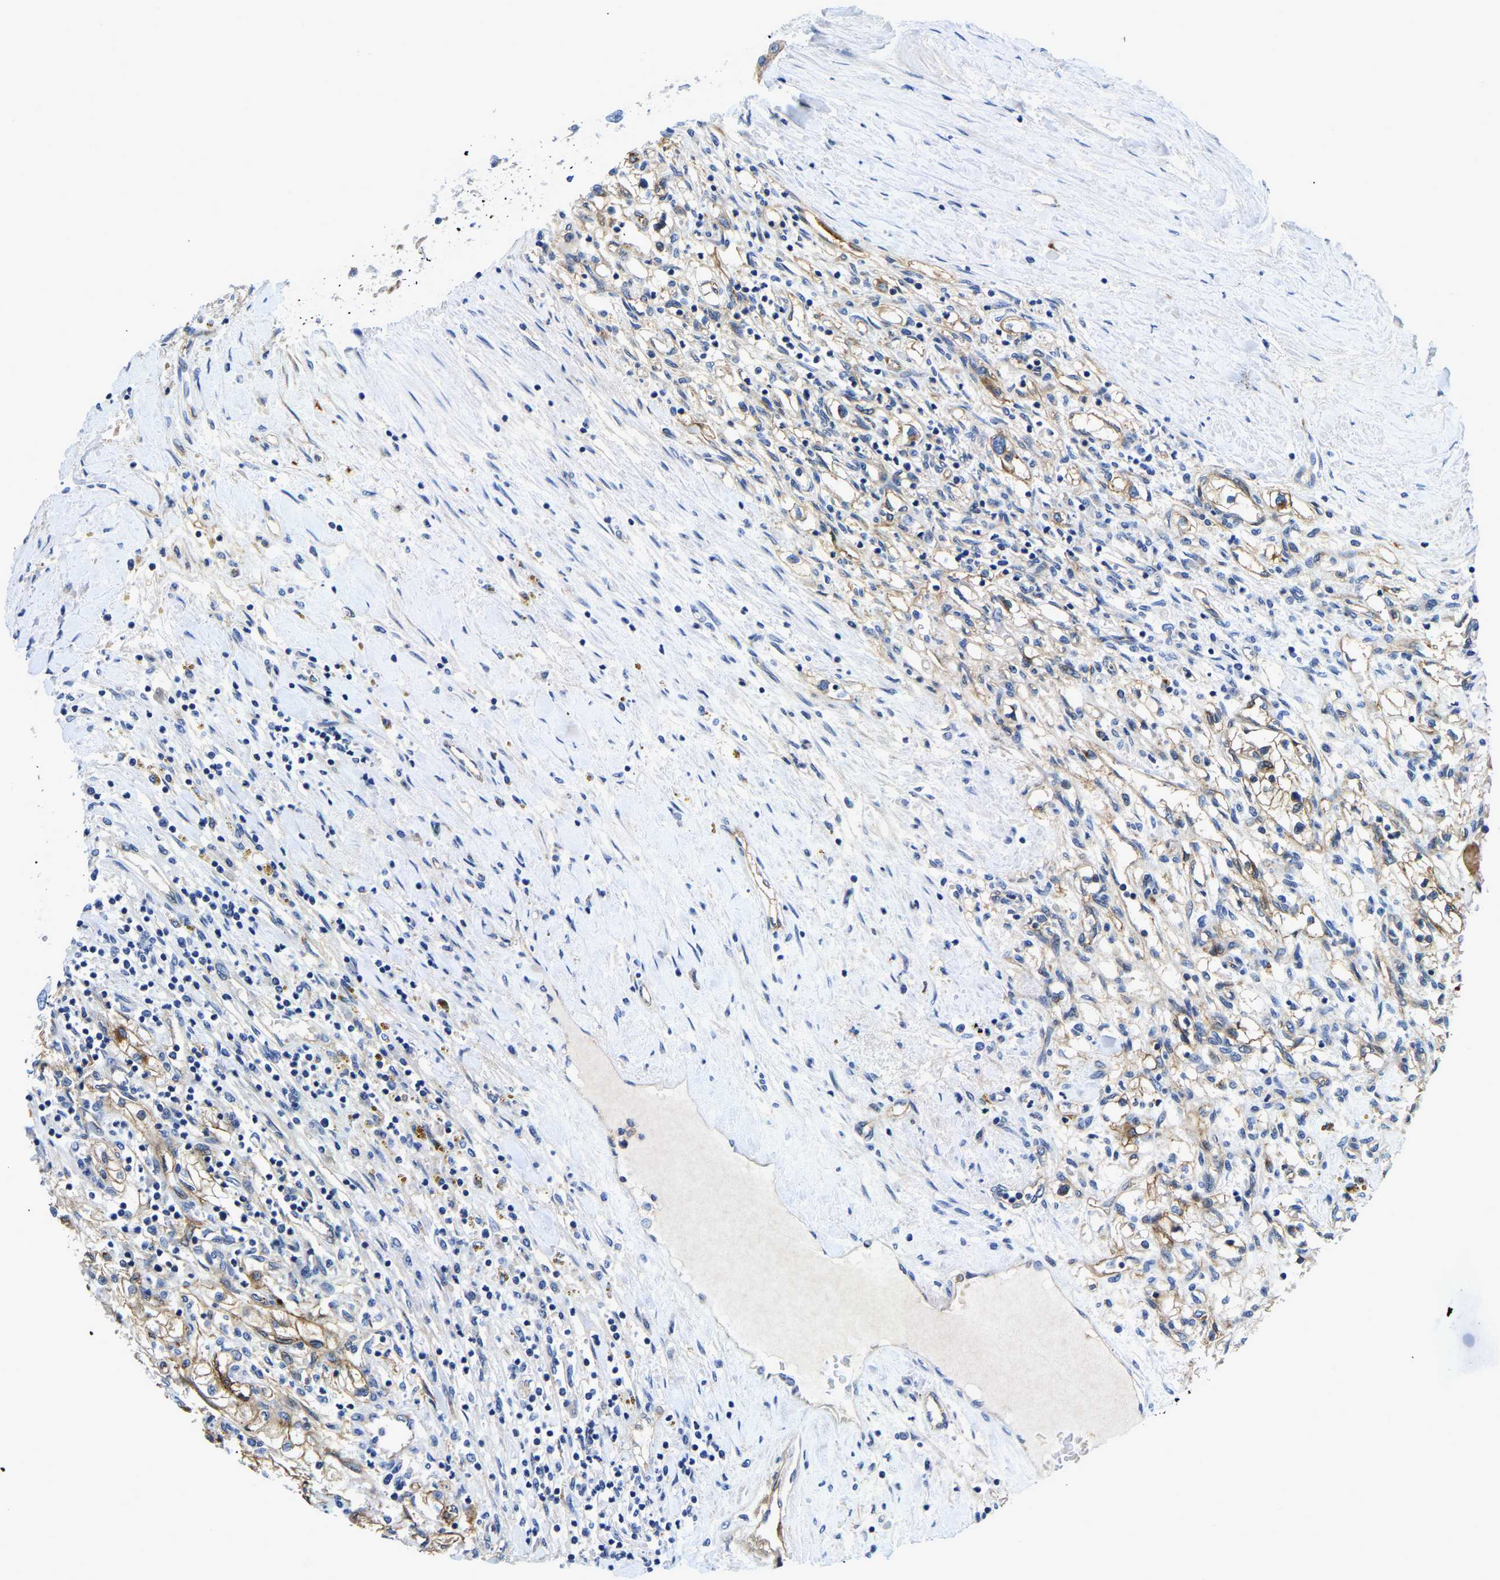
{"staining": {"intensity": "moderate", "quantity": "25%-75%", "location": "cytoplasmic/membranous"}, "tissue": "renal cancer", "cell_type": "Tumor cells", "image_type": "cancer", "snomed": [{"axis": "morphology", "description": "Adenocarcinoma, NOS"}, {"axis": "topography", "description": "Kidney"}], "caption": "Immunohistochemical staining of renal cancer (adenocarcinoma) exhibits moderate cytoplasmic/membranous protein positivity in approximately 25%-75% of tumor cells.", "gene": "ITGA2", "patient": {"sex": "male", "age": 68}}